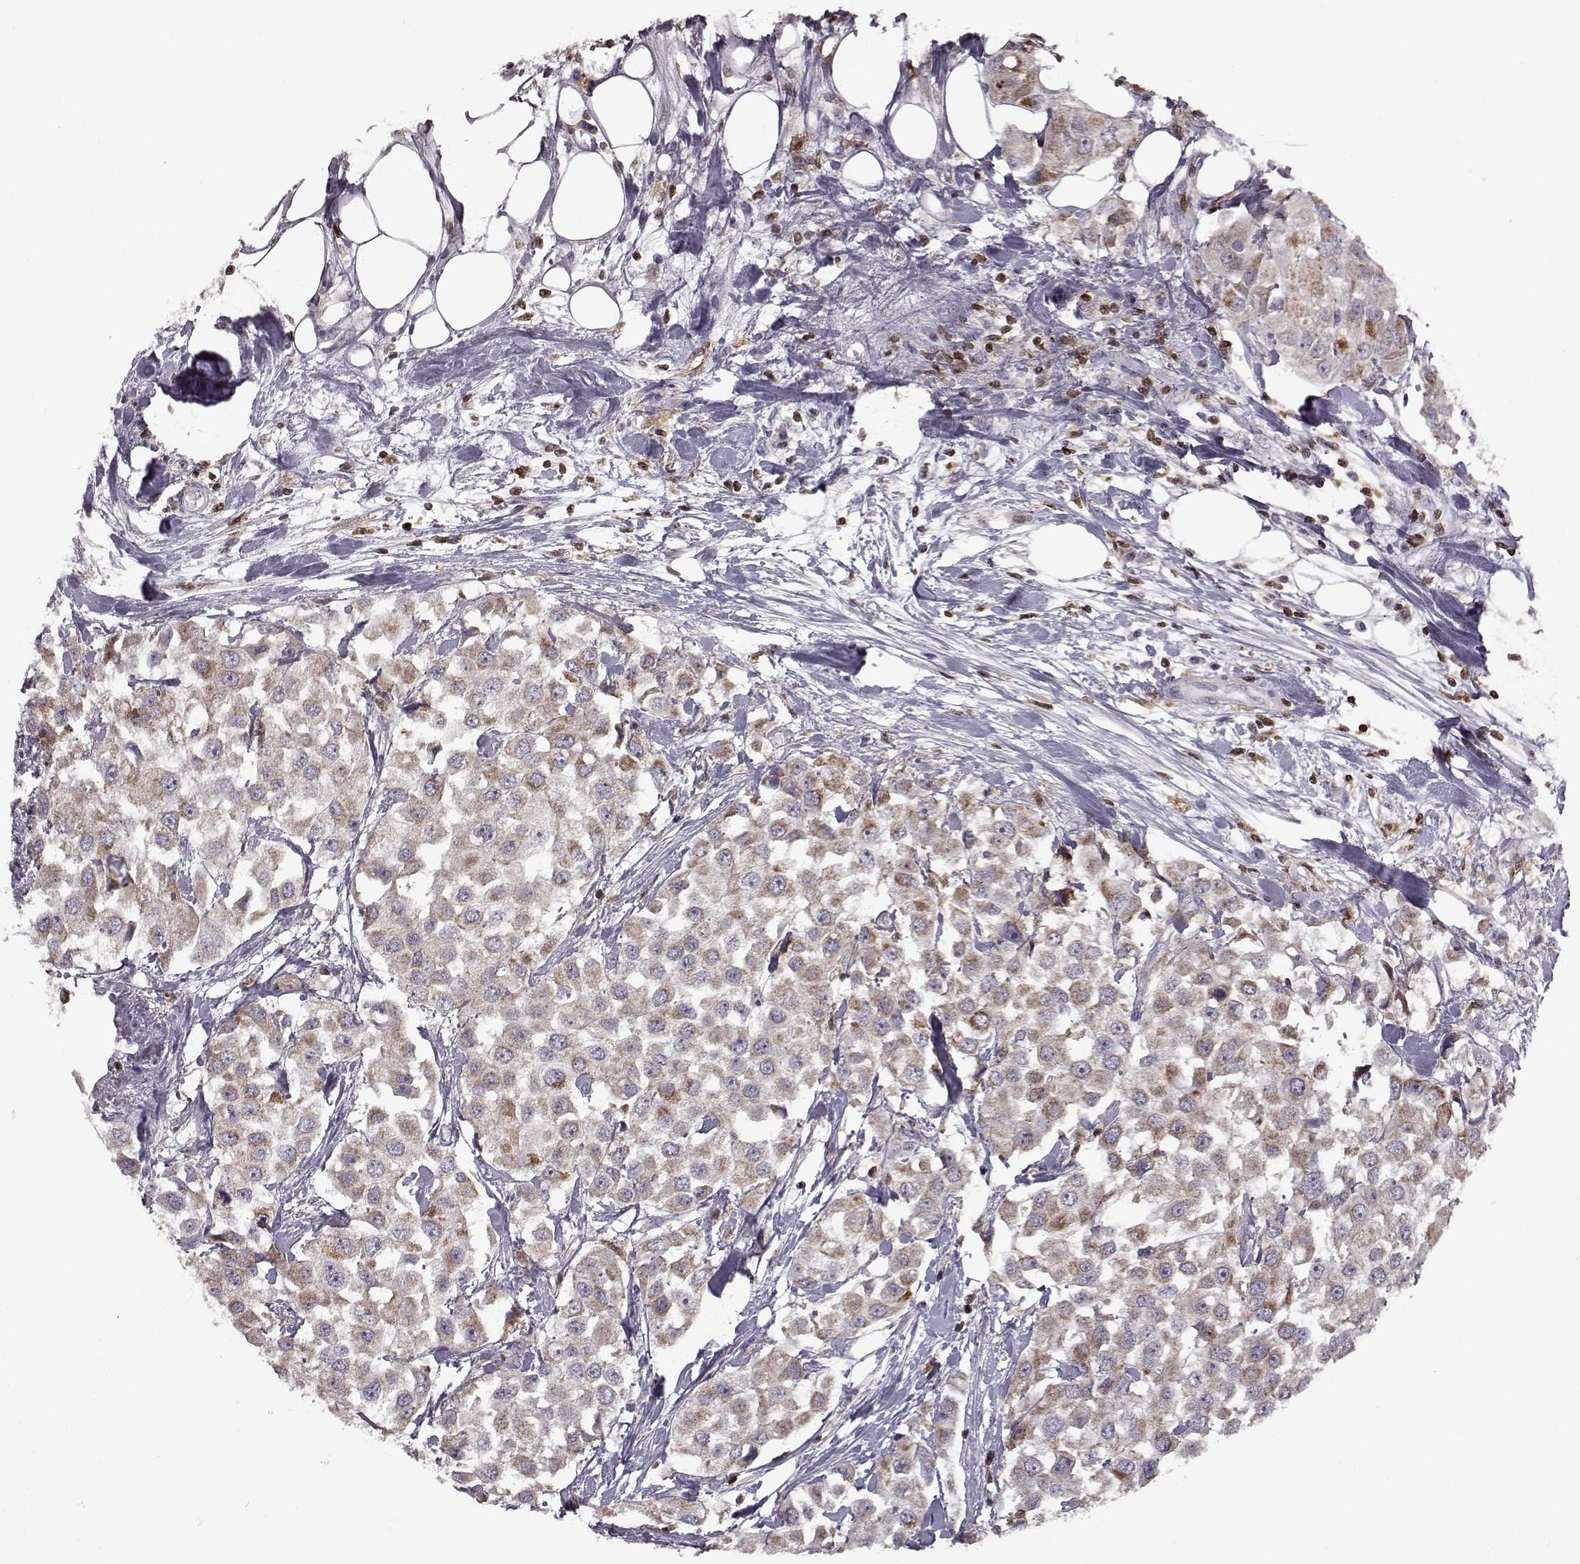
{"staining": {"intensity": "moderate", "quantity": "25%-75%", "location": "cytoplasmic/membranous"}, "tissue": "urothelial cancer", "cell_type": "Tumor cells", "image_type": "cancer", "snomed": [{"axis": "morphology", "description": "Urothelial carcinoma, High grade"}, {"axis": "topography", "description": "Urinary bladder"}], "caption": "Human urothelial cancer stained with a protein marker shows moderate staining in tumor cells.", "gene": "DOK2", "patient": {"sex": "female", "age": 64}}